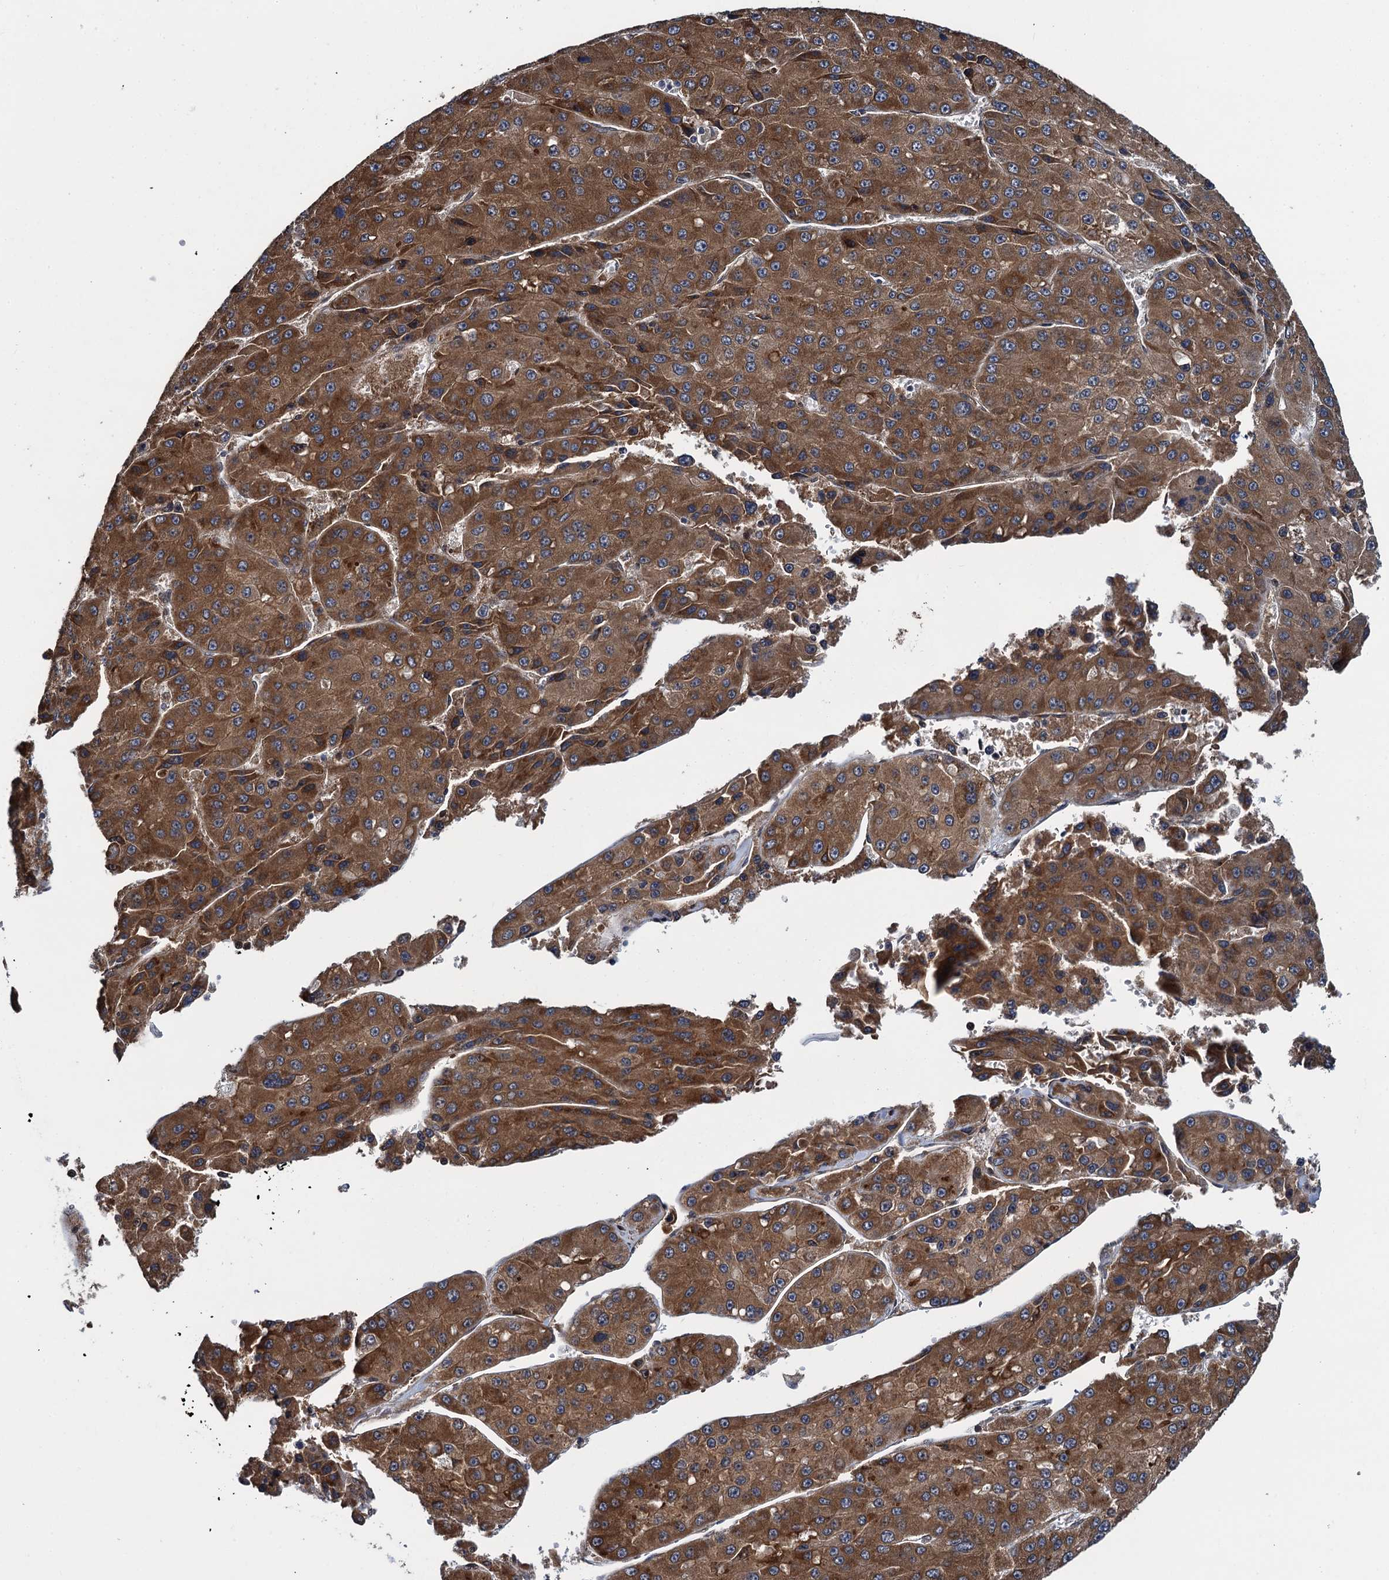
{"staining": {"intensity": "strong", "quantity": ">75%", "location": "cytoplasmic/membranous"}, "tissue": "liver cancer", "cell_type": "Tumor cells", "image_type": "cancer", "snomed": [{"axis": "morphology", "description": "Carcinoma, Hepatocellular, NOS"}, {"axis": "topography", "description": "Liver"}], "caption": "Tumor cells demonstrate high levels of strong cytoplasmic/membranous expression in approximately >75% of cells in human liver cancer. (Stains: DAB in brown, nuclei in blue, Microscopy: brightfield microscopy at high magnification).", "gene": "EVX2", "patient": {"sex": "female", "age": 73}}